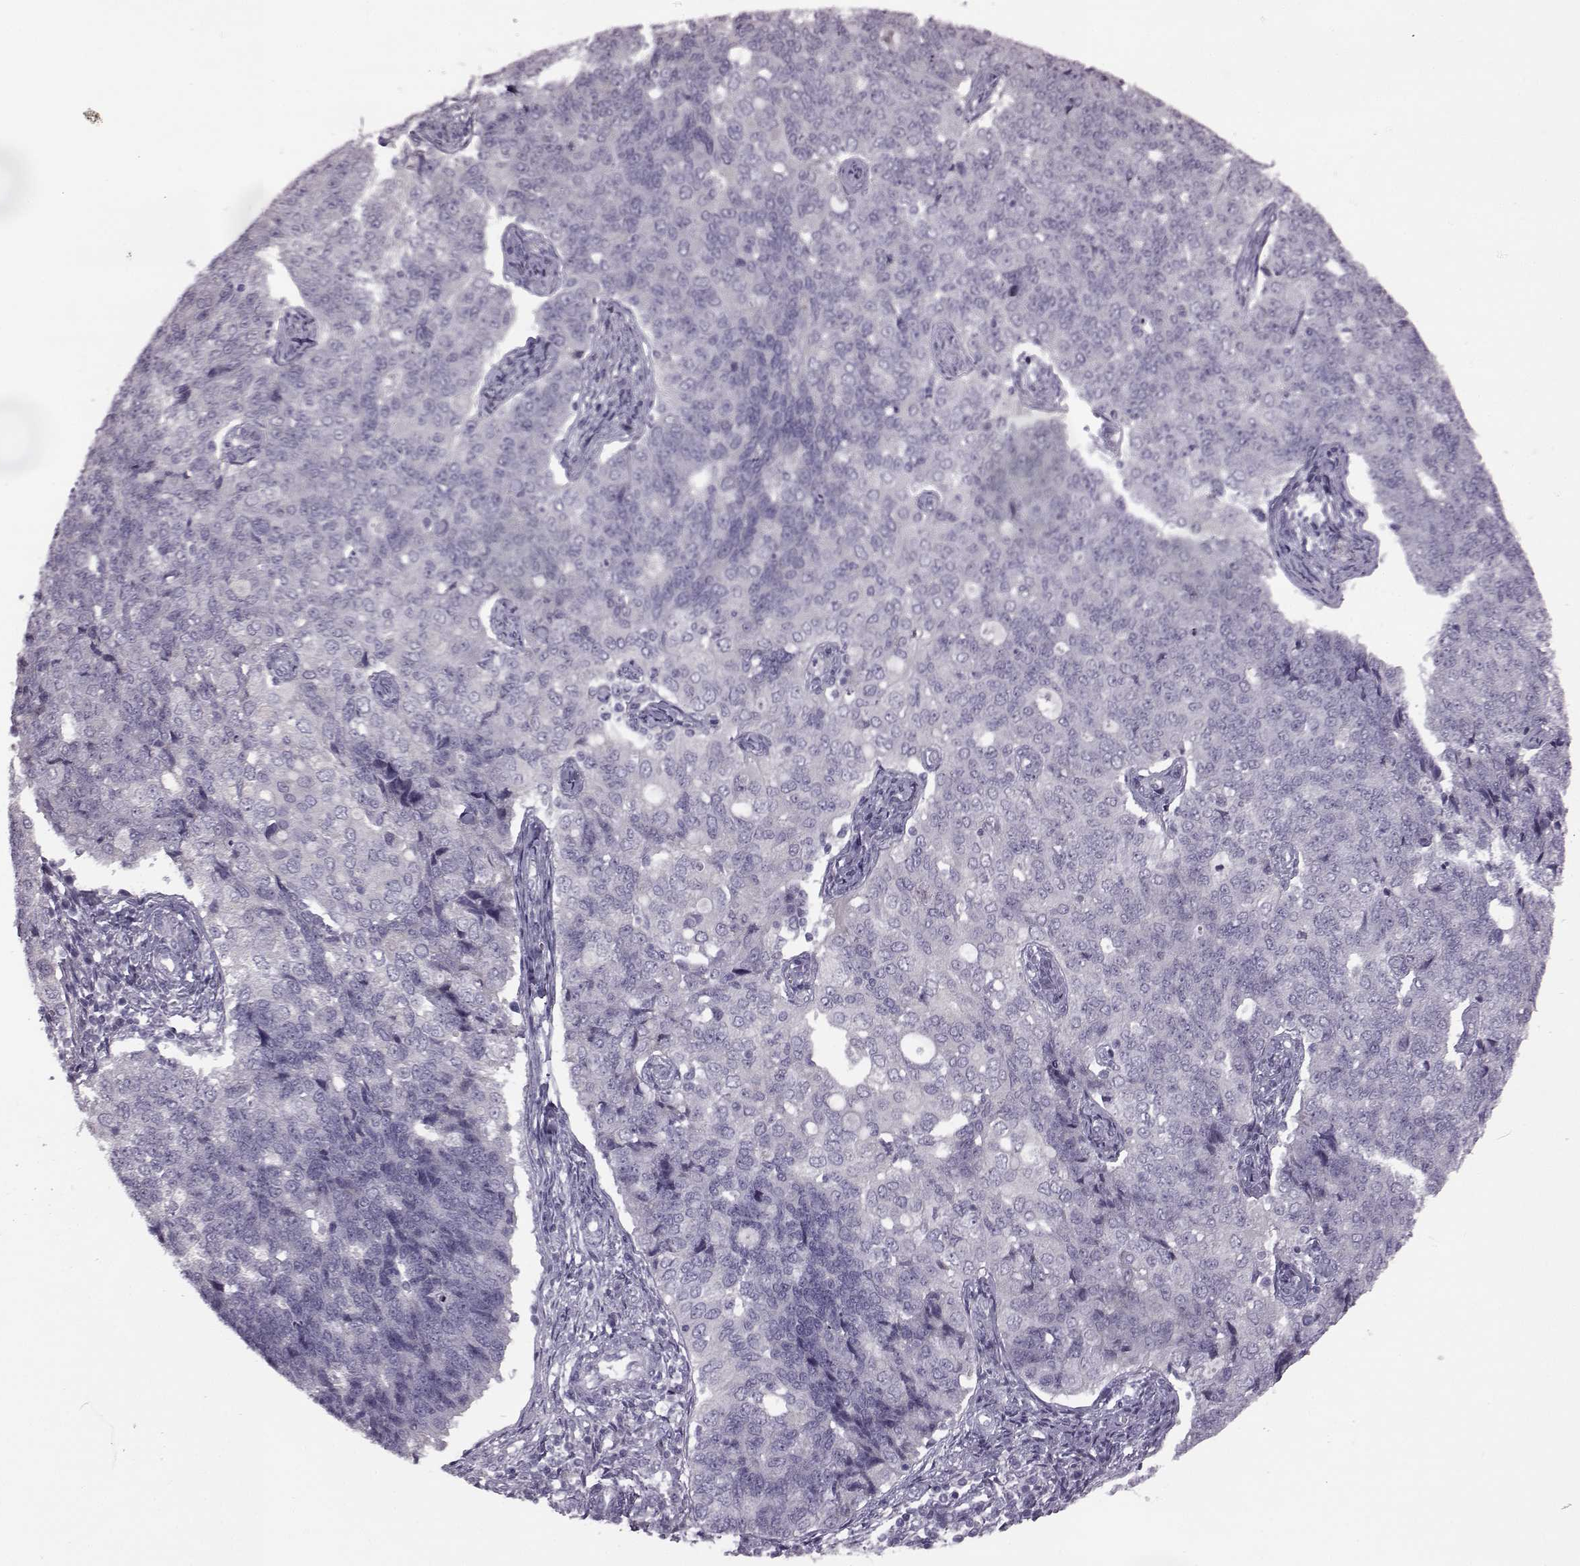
{"staining": {"intensity": "negative", "quantity": "none", "location": "none"}, "tissue": "endometrial cancer", "cell_type": "Tumor cells", "image_type": "cancer", "snomed": [{"axis": "morphology", "description": "Adenocarcinoma, NOS"}, {"axis": "topography", "description": "Endometrium"}], "caption": "High magnification brightfield microscopy of adenocarcinoma (endometrial) stained with DAB (3,3'-diaminobenzidine) (brown) and counterstained with hematoxylin (blue): tumor cells show no significant staining. Nuclei are stained in blue.", "gene": "ODAD4", "patient": {"sex": "female", "age": 43}}